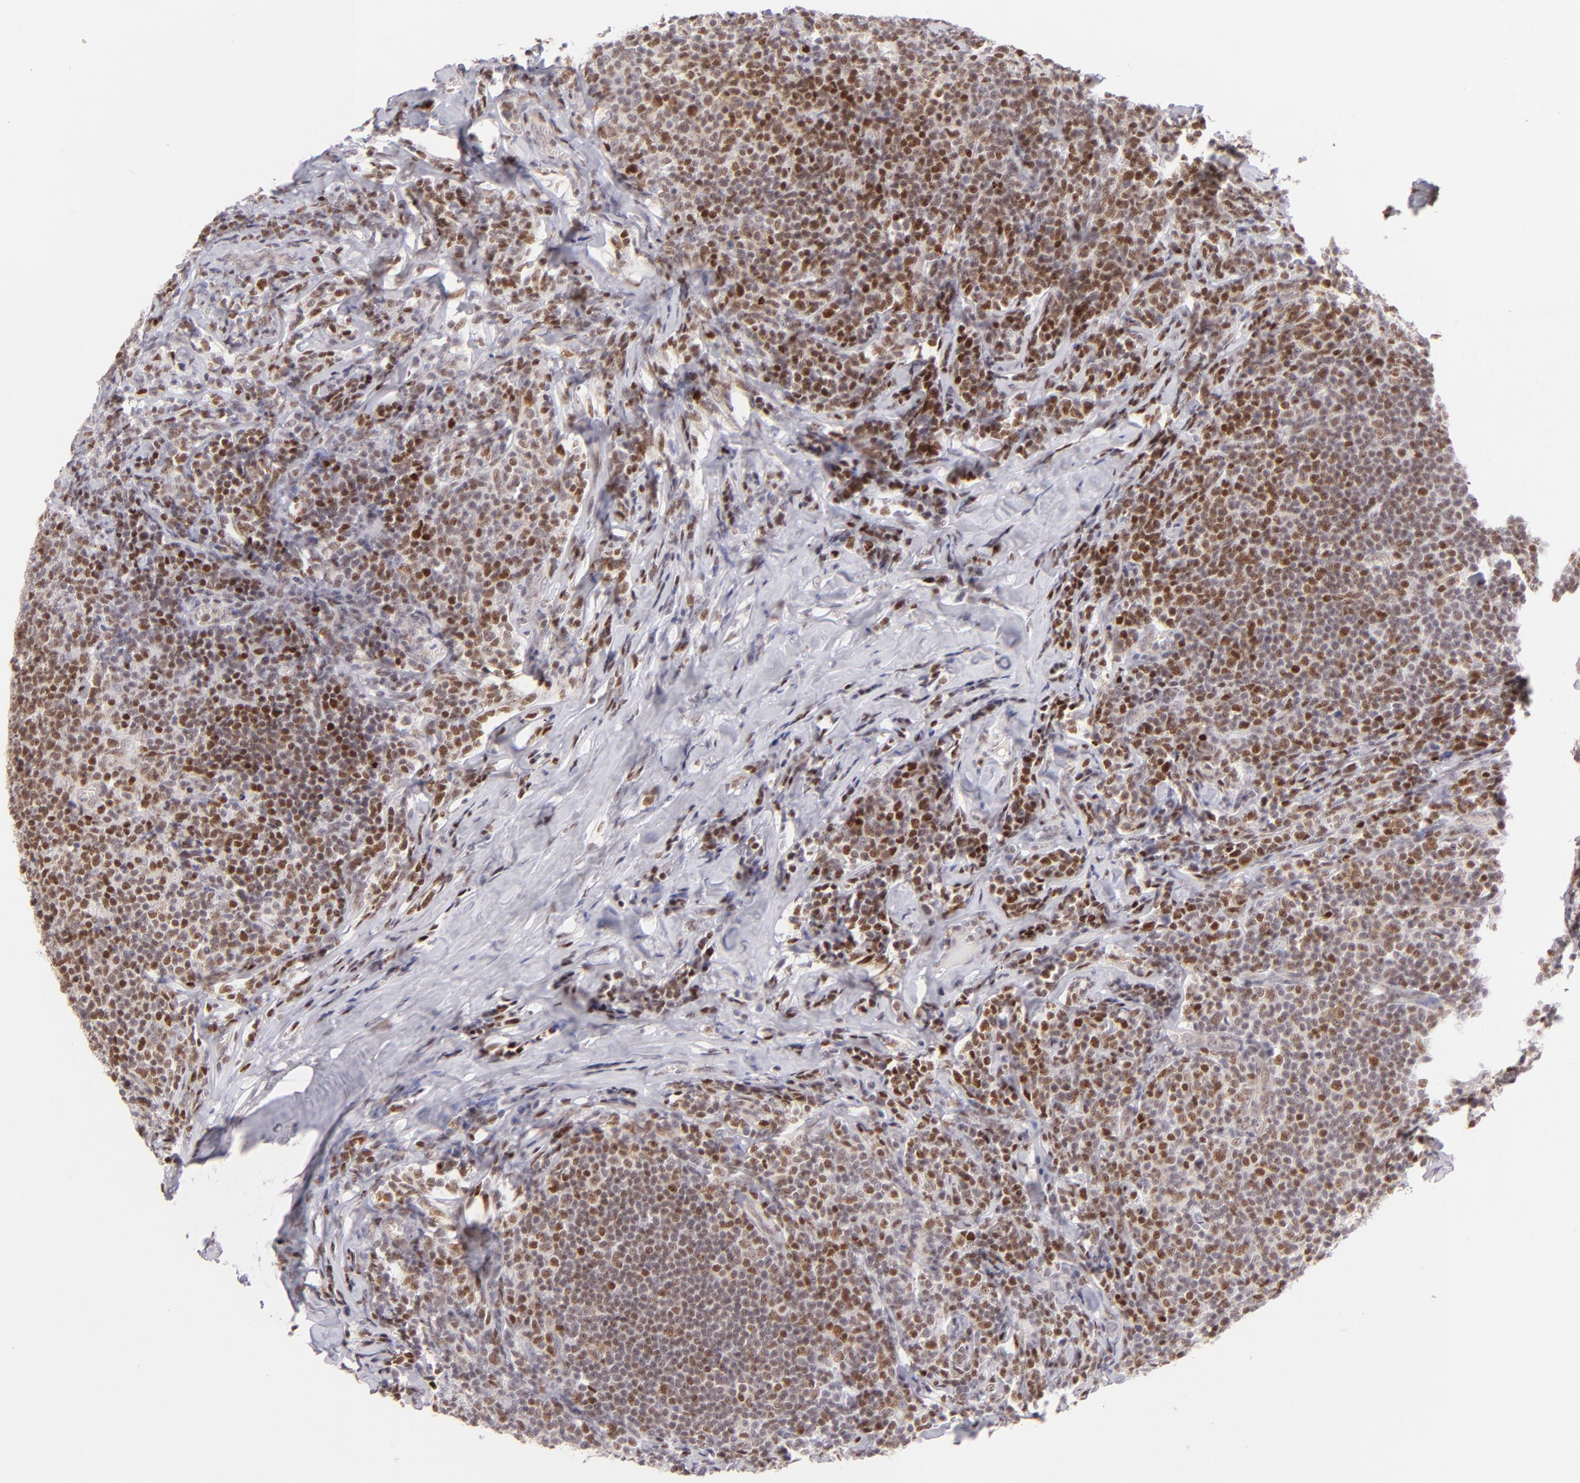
{"staining": {"intensity": "moderate", "quantity": ">75%", "location": "nuclear"}, "tissue": "lymphoma", "cell_type": "Tumor cells", "image_type": "cancer", "snomed": [{"axis": "morphology", "description": "Malignant lymphoma, non-Hodgkin's type, Low grade"}, {"axis": "topography", "description": "Lymph node"}], "caption": "Malignant lymphoma, non-Hodgkin's type (low-grade) tissue reveals moderate nuclear staining in approximately >75% of tumor cells, visualized by immunohistochemistry. The staining was performed using DAB to visualize the protein expression in brown, while the nuclei were stained in blue with hematoxylin (Magnification: 20x).", "gene": "POU2F1", "patient": {"sex": "male", "age": 74}}